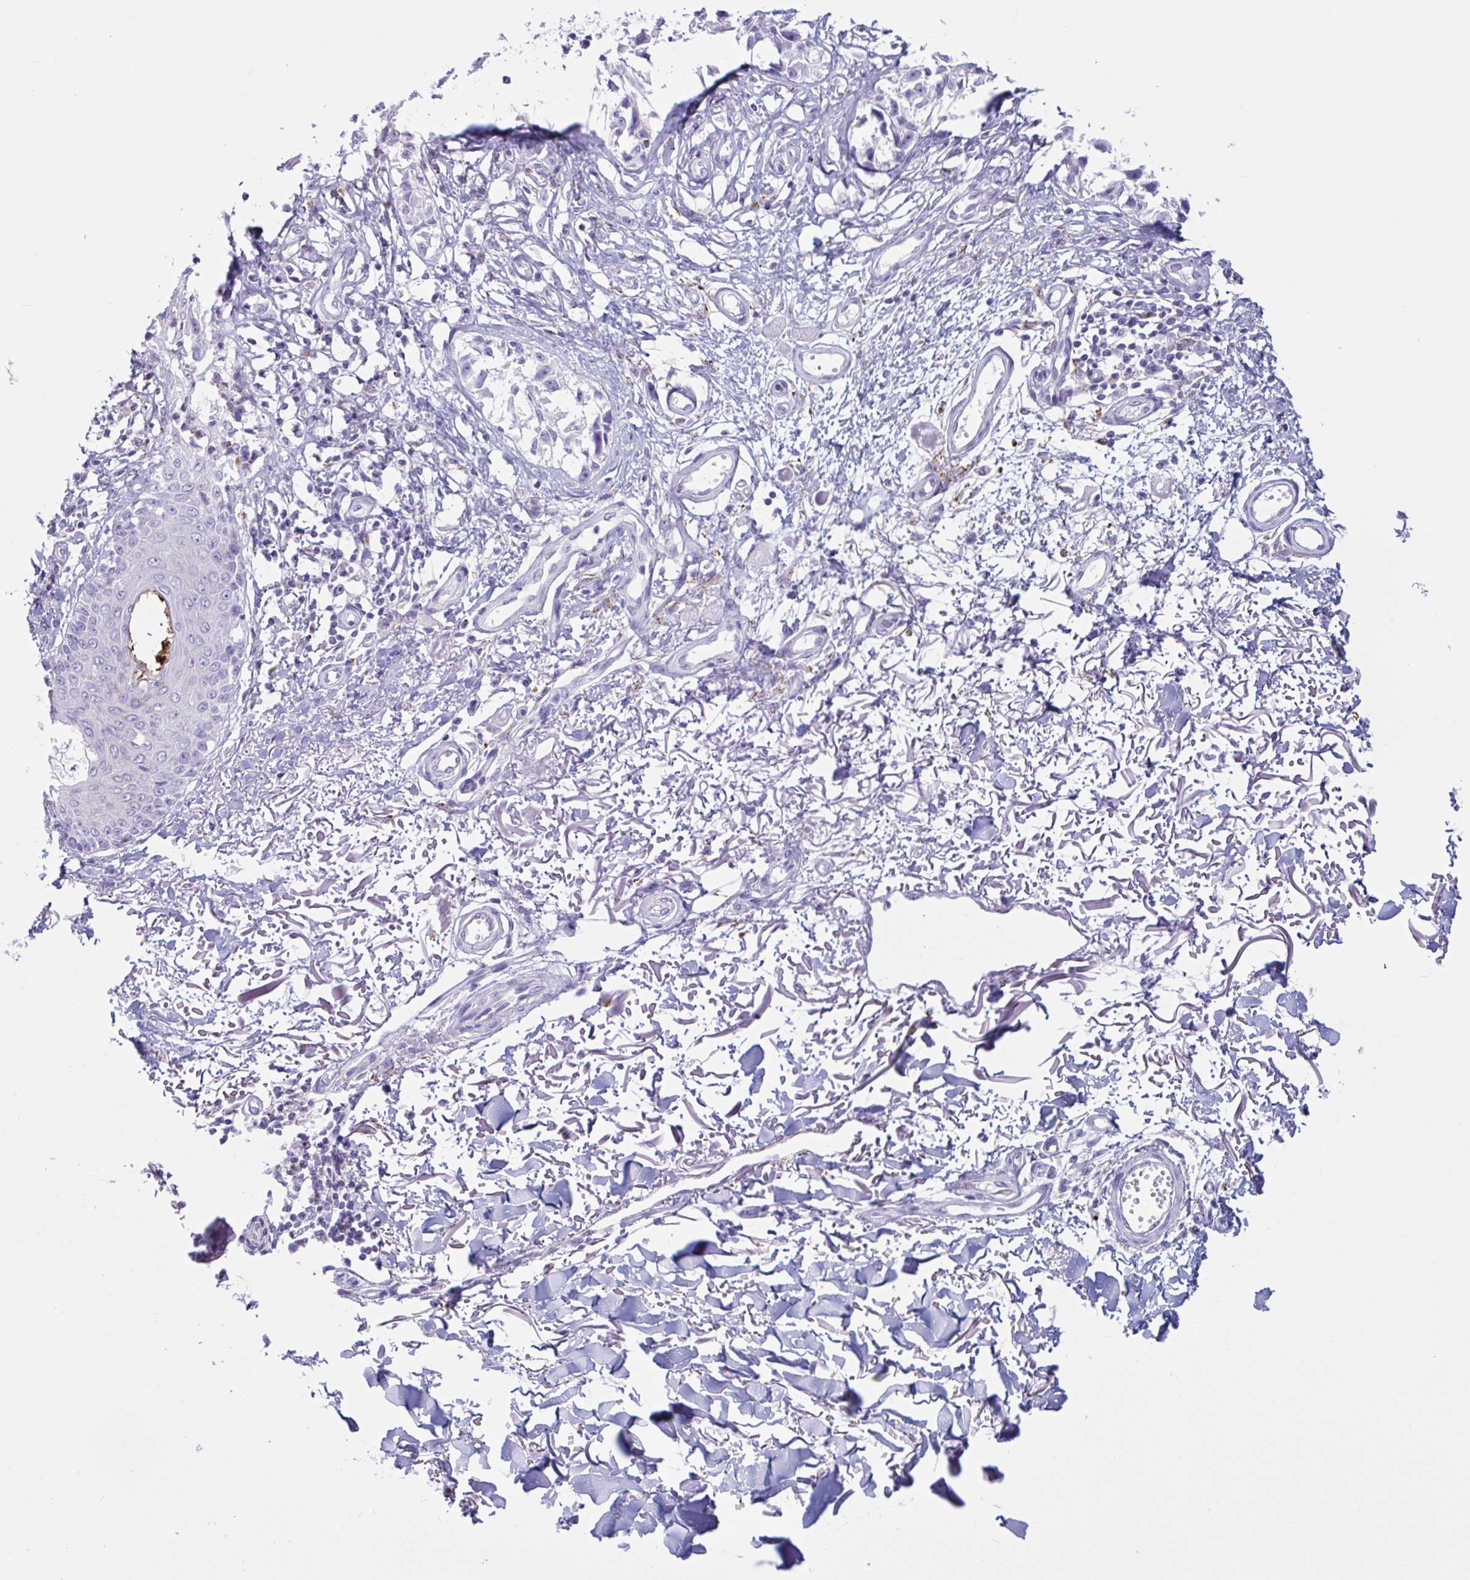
{"staining": {"intensity": "negative", "quantity": "none", "location": "none"}, "tissue": "melanoma", "cell_type": "Tumor cells", "image_type": "cancer", "snomed": [{"axis": "morphology", "description": "Malignant melanoma, NOS"}, {"axis": "topography", "description": "Skin"}], "caption": "Immunohistochemistry (IHC) photomicrograph of neoplastic tissue: human malignant melanoma stained with DAB (3,3'-diaminobenzidine) shows no significant protein positivity in tumor cells. (Stains: DAB (3,3'-diaminobenzidine) IHC with hematoxylin counter stain, Microscopy: brightfield microscopy at high magnification).", "gene": "XCL1", "patient": {"sex": "male", "age": 73}}